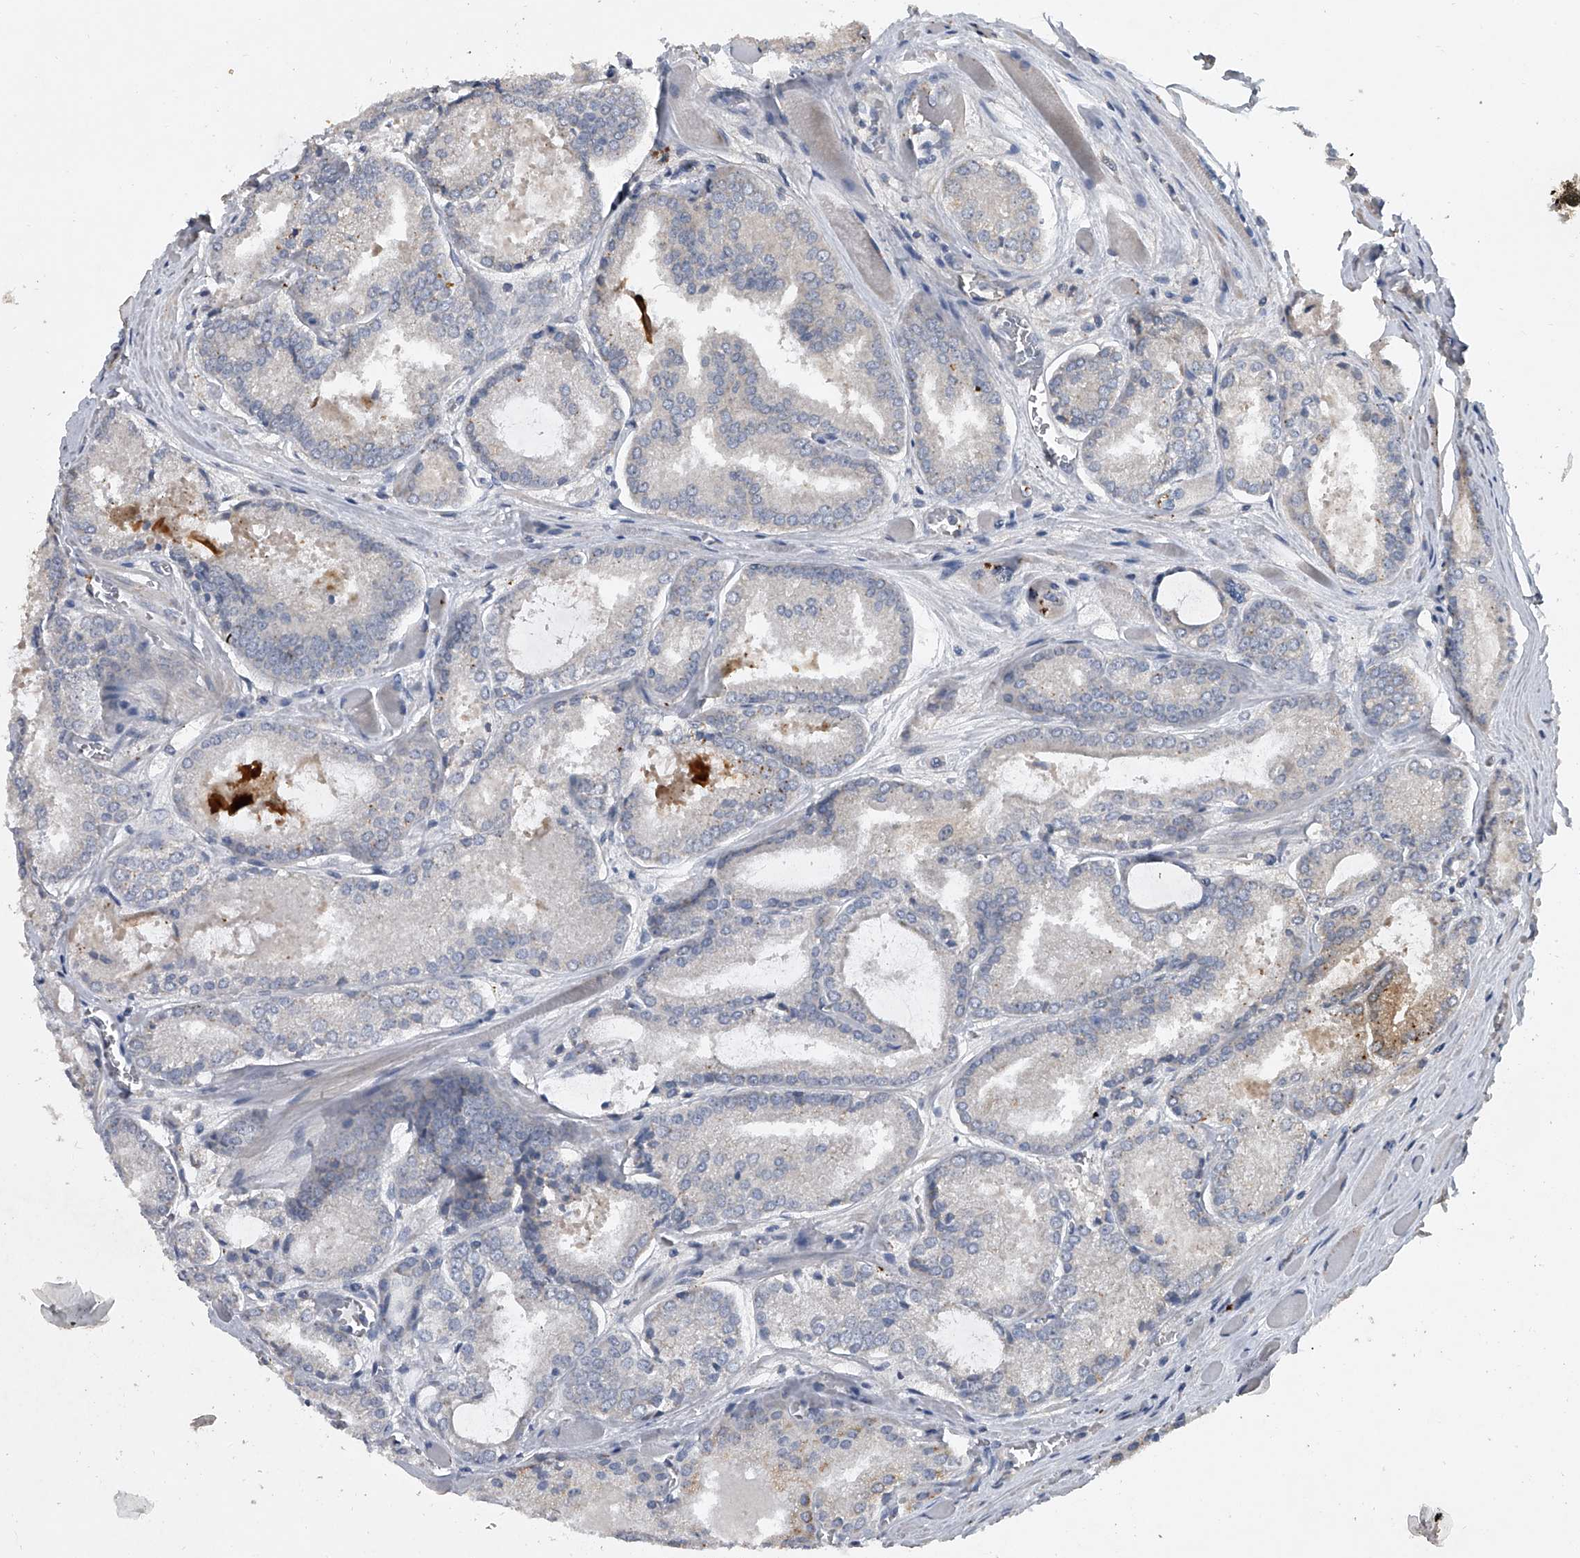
{"staining": {"intensity": "negative", "quantity": "none", "location": "none"}, "tissue": "prostate cancer", "cell_type": "Tumor cells", "image_type": "cancer", "snomed": [{"axis": "morphology", "description": "Adenocarcinoma, Low grade"}, {"axis": "topography", "description": "Prostate"}], "caption": "There is no significant expression in tumor cells of low-grade adenocarcinoma (prostate). (DAB IHC with hematoxylin counter stain).", "gene": "DOCK9", "patient": {"sex": "male", "age": 67}}